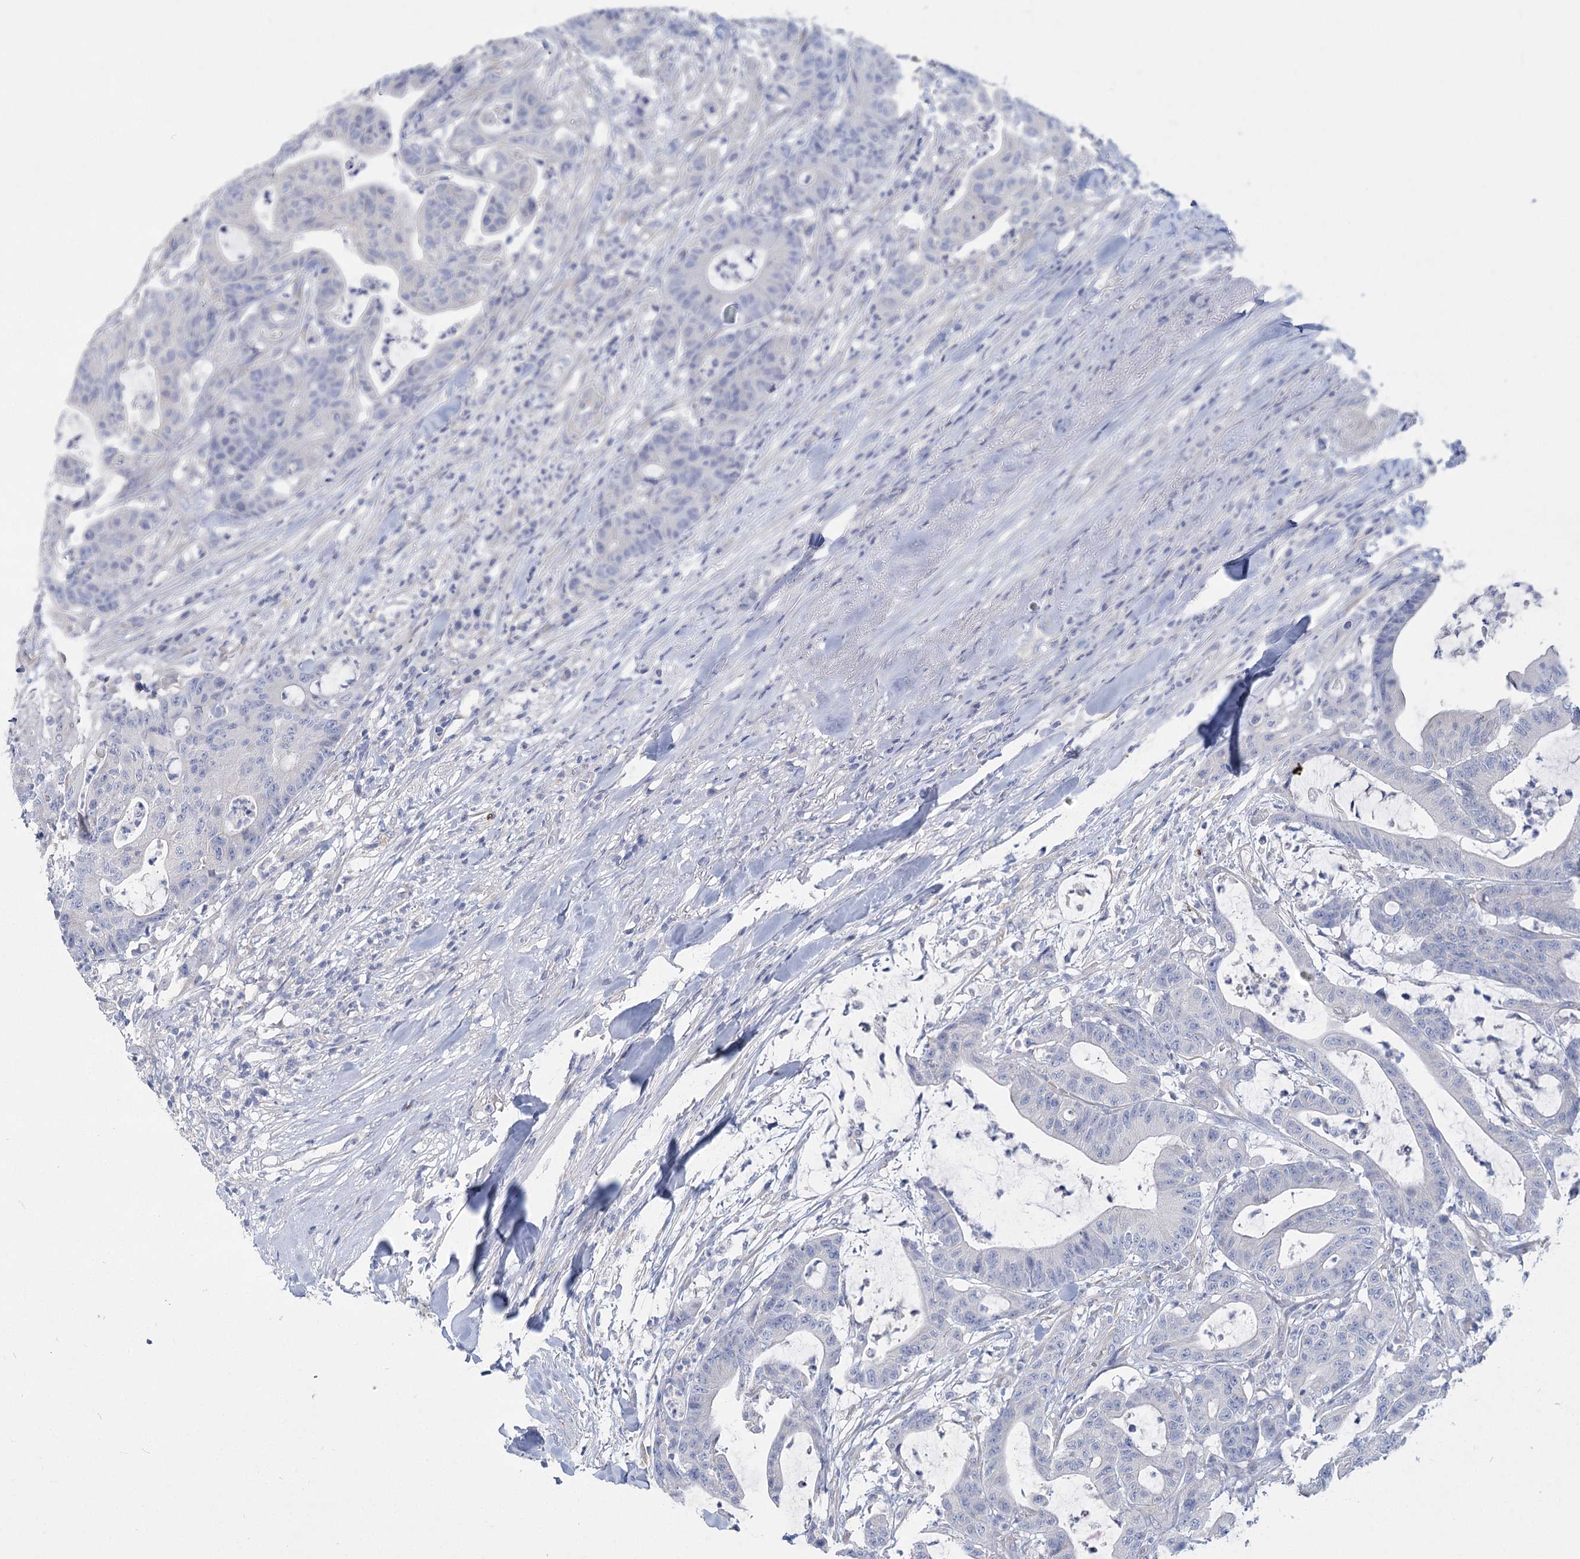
{"staining": {"intensity": "negative", "quantity": "none", "location": "none"}, "tissue": "colorectal cancer", "cell_type": "Tumor cells", "image_type": "cancer", "snomed": [{"axis": "morphology", "description": "Adenocarcinoma, NOS"}, {"axis": "topography", "description": "Colon"}], "caption": "Protein analysis of adenocarcinoma (colorectal) shows no significant expression in tumor cells.", "gene": "SLC9A3", "patient": {"sex": "female", "age": 84}}